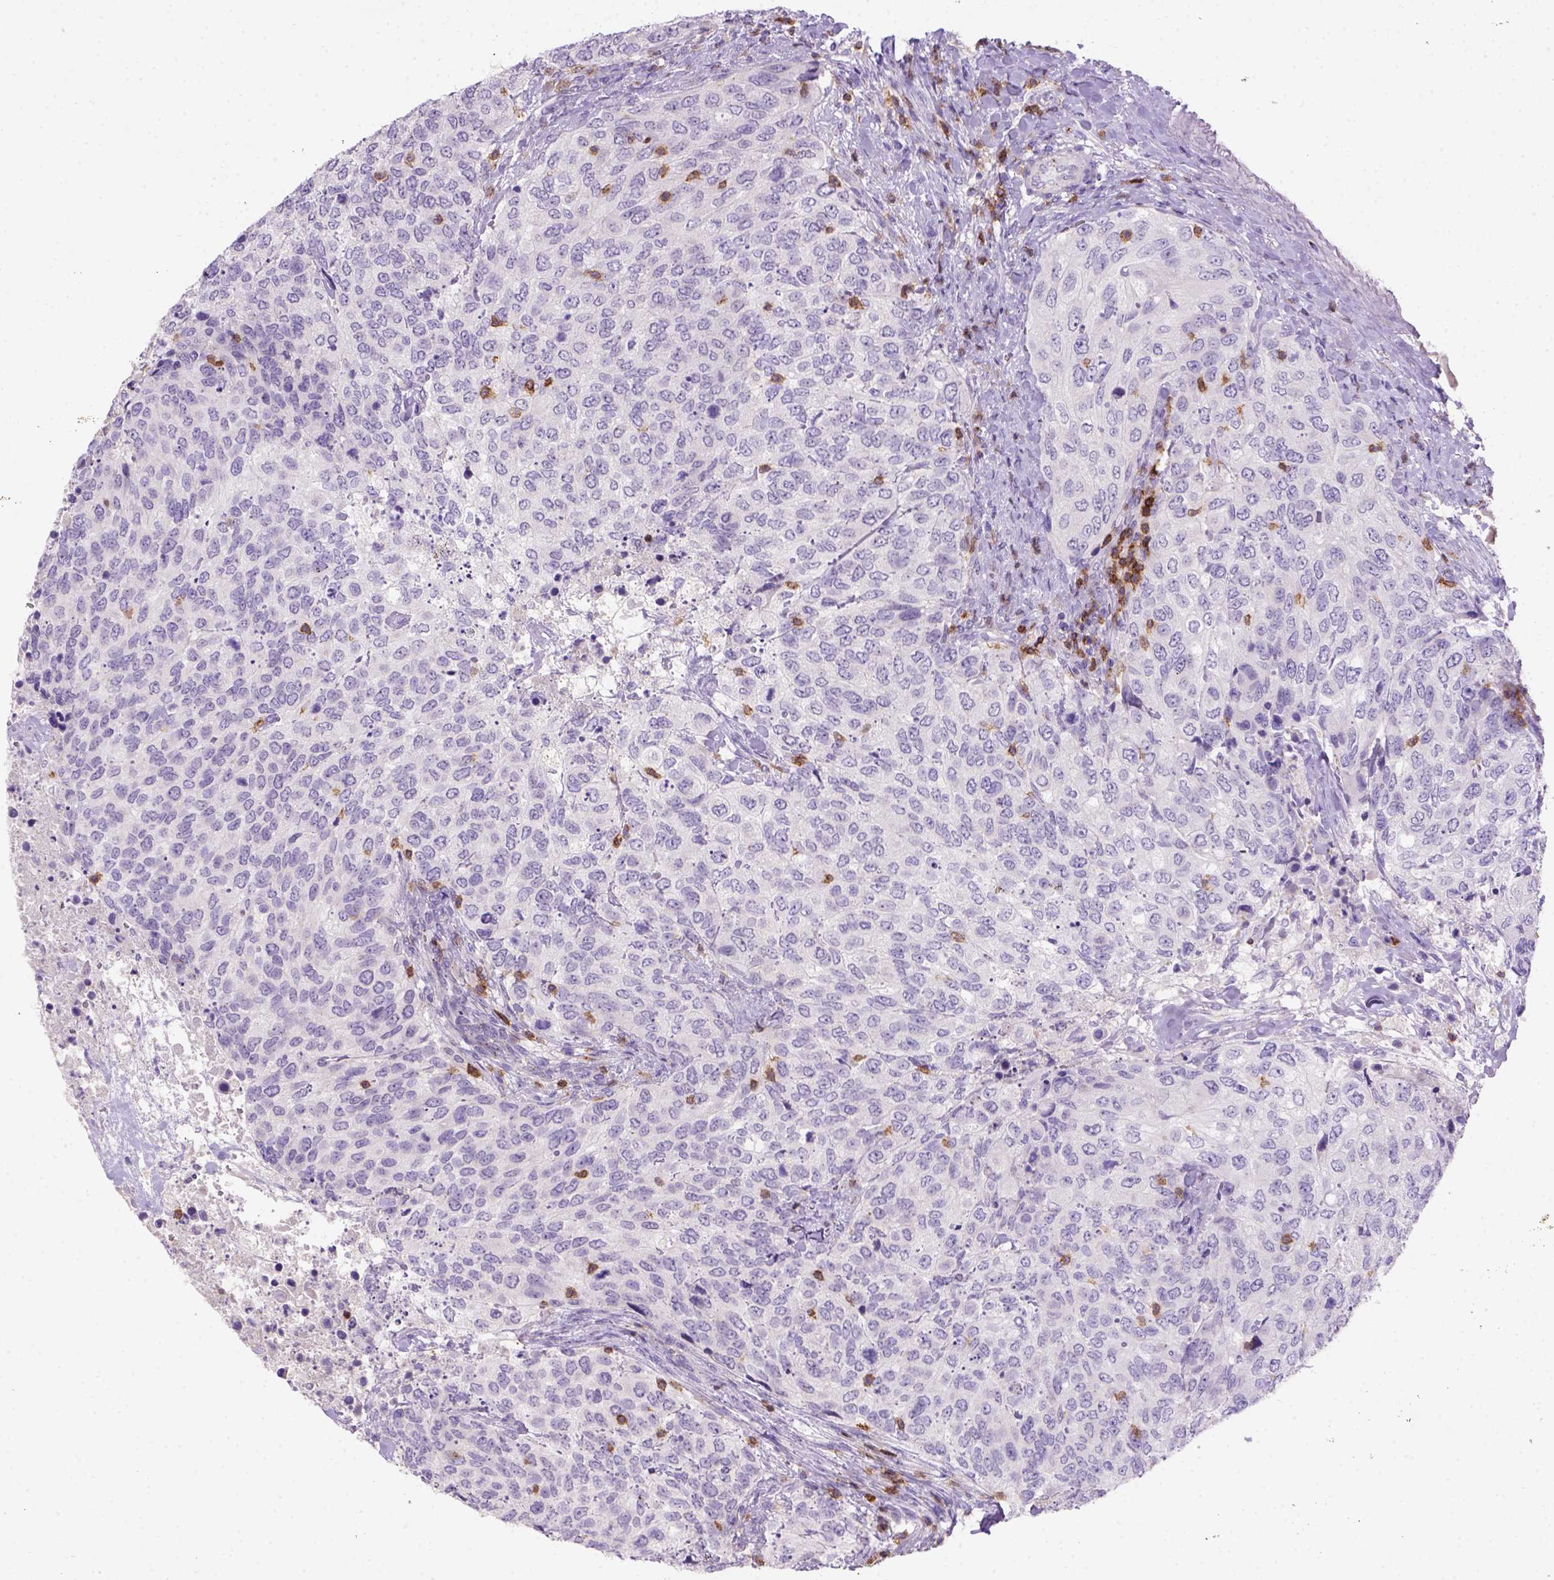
{"staining": {"intensity": "negative", "quantity": "none", "location": "none"}, "tissue": "urothelial cancer", "cell_type": "Tumor cells", "image_type": "cancer", "snomed": [{"axis": "morphology", "description": "Urothelial carcinoma, High grade"}, {"axis": "topography", "description": "Urinary bladder"}], "caption": "High-grade urothelial carcinoma was stained to show a protein in brown. There is no significant staining in tumor cells.", "gene": "CD3E", "patient": {"sex": "female", "age": 78}}